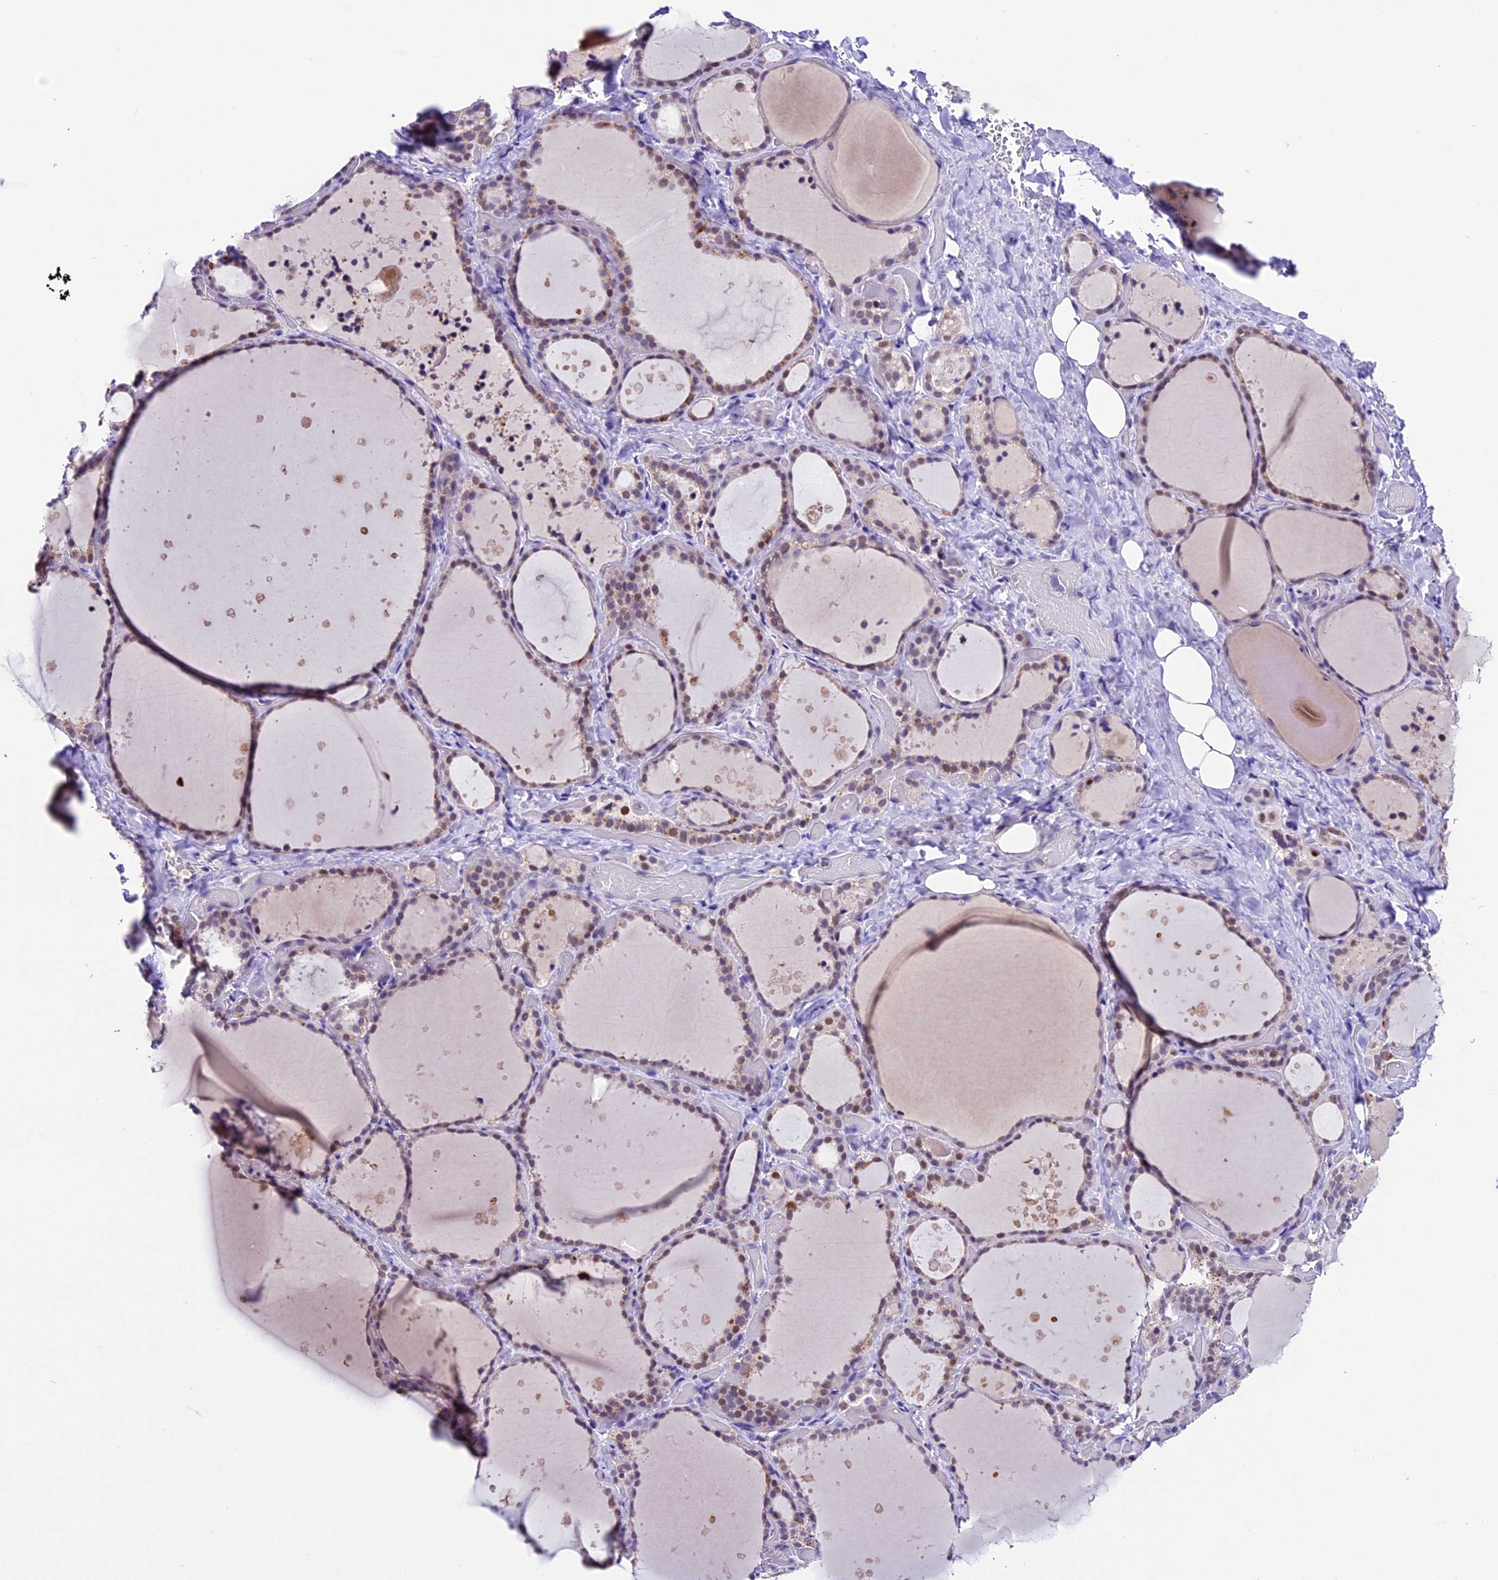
{"staining": {"intensity": "moderate", "quantity": "25%-75%", "location": "cytoplasmic/membranous,nuclear"}, "tissue": "thyroid gland", "cell_type": "Glandular cells", "image_type": "normal", "snomed": [{"axis": "morphology", "description": "Normal tissue, NOS"}, {"axis": "topography", "description": "Thyroid gland"}], "caption": "Brown immunohistochemical staining in benign thyroid gland exhibits moderate cytoplasmic/membranous,nuclear positivity in about 25%-75% of glandular cells. (IHC, brightfield microscopy, high magnification).", "gene": "CARS2", "patient": {"sex": "female", "age": 44}}